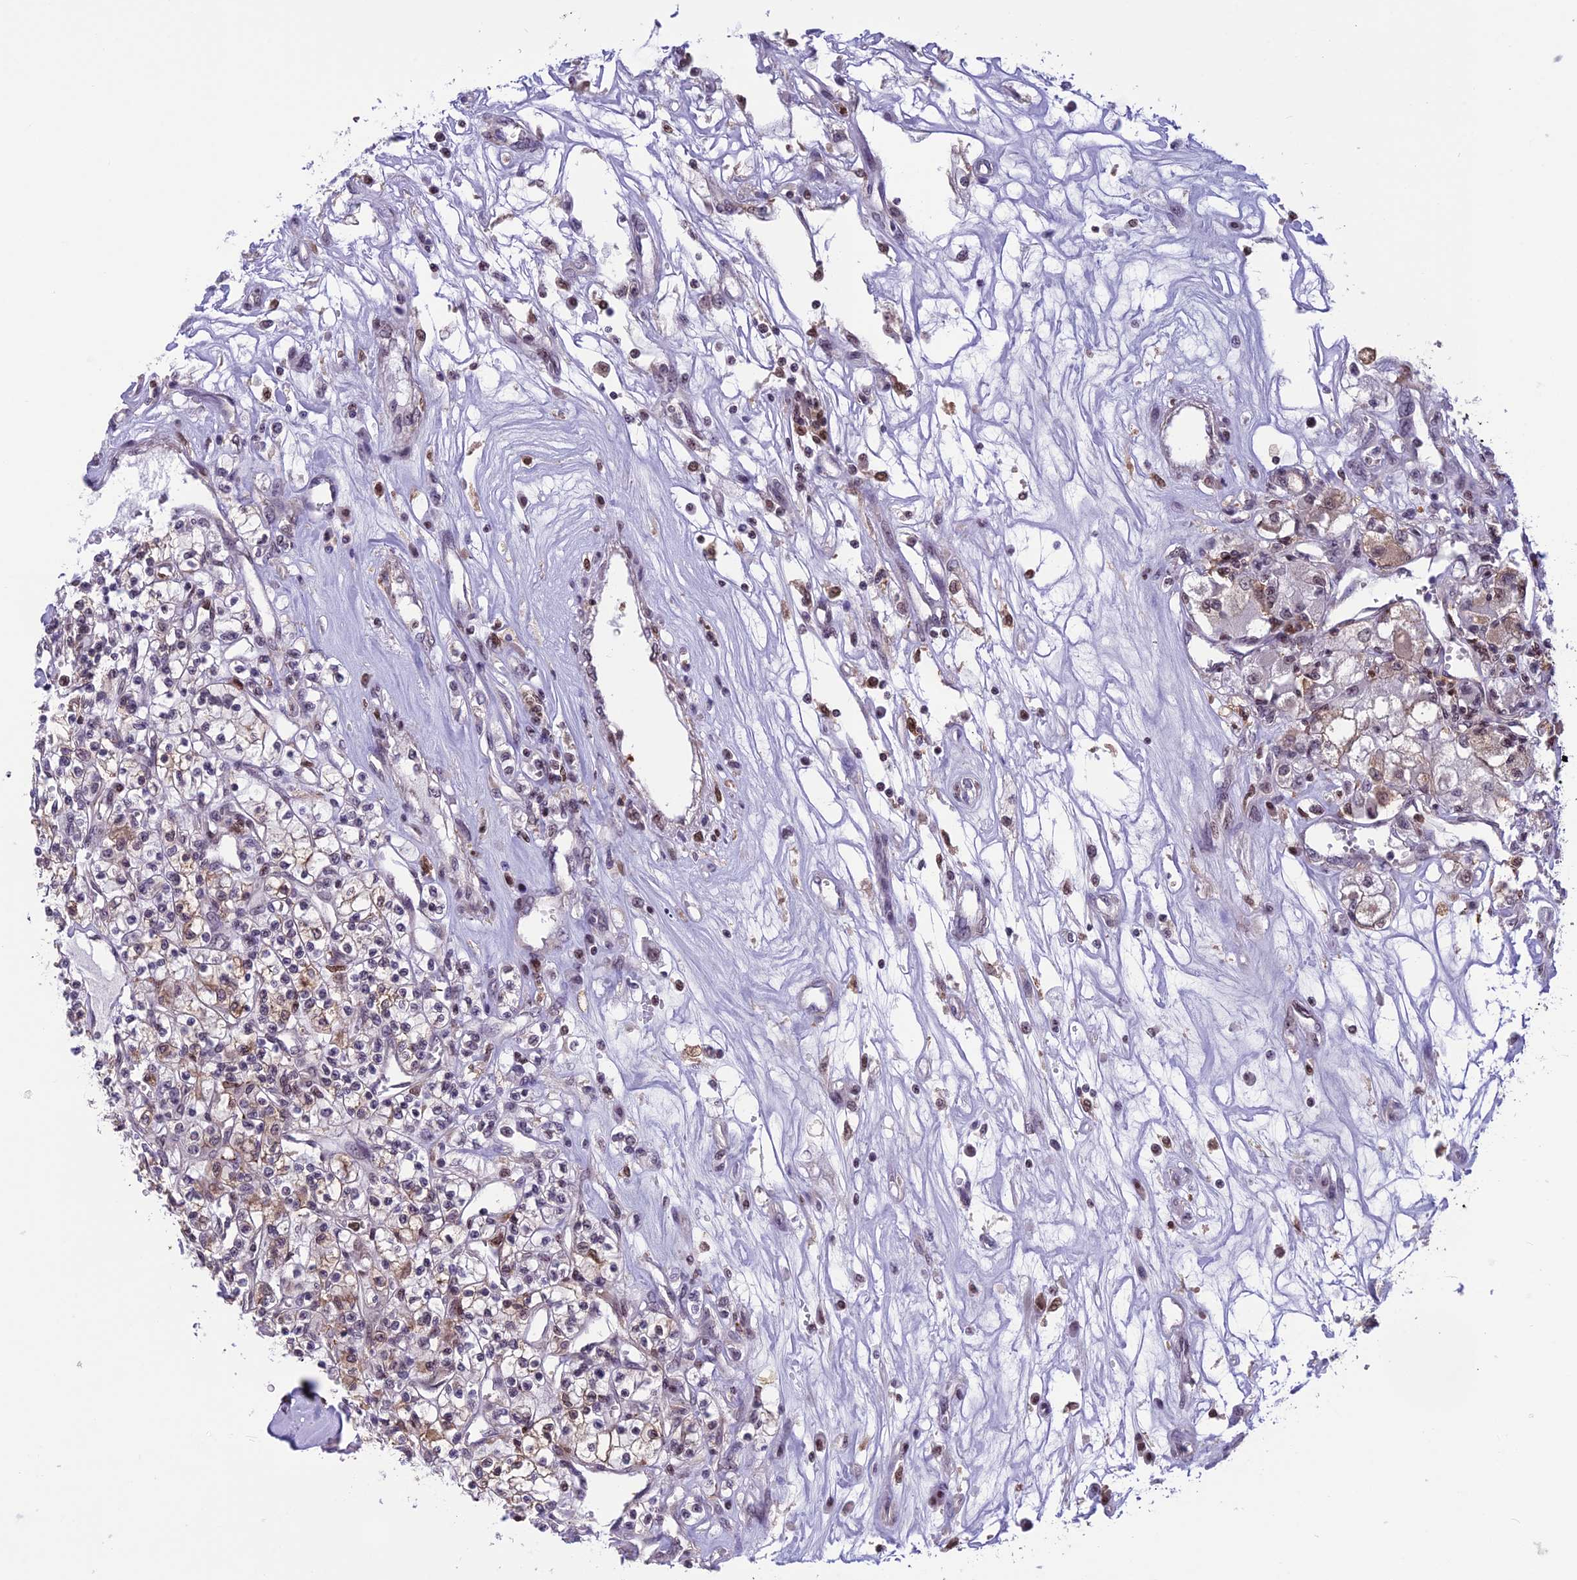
{"staining": {"intensity": "moderate", "quantity": "25%-75%", "location": "cytoplasmic/membranous,nuclear"}, "tissue": "renal cancer", "cell_type": "Tumor cells", "image_type": "cancer", "snomed": [{"axis": "morphology", "description": "Adenocarcinoma, NOS"}, {"axis": "topography", "description": "Kidney"}], "caption": "Approximately 25%-75% of tumor cells in renal cancer exhibit moderate cytoplasmic/membranous and nuclear protein expression as visualized by brown immunohistochemical staining.", "gene": "MIS12", "patient": {"sex": "female", "age": 59}}